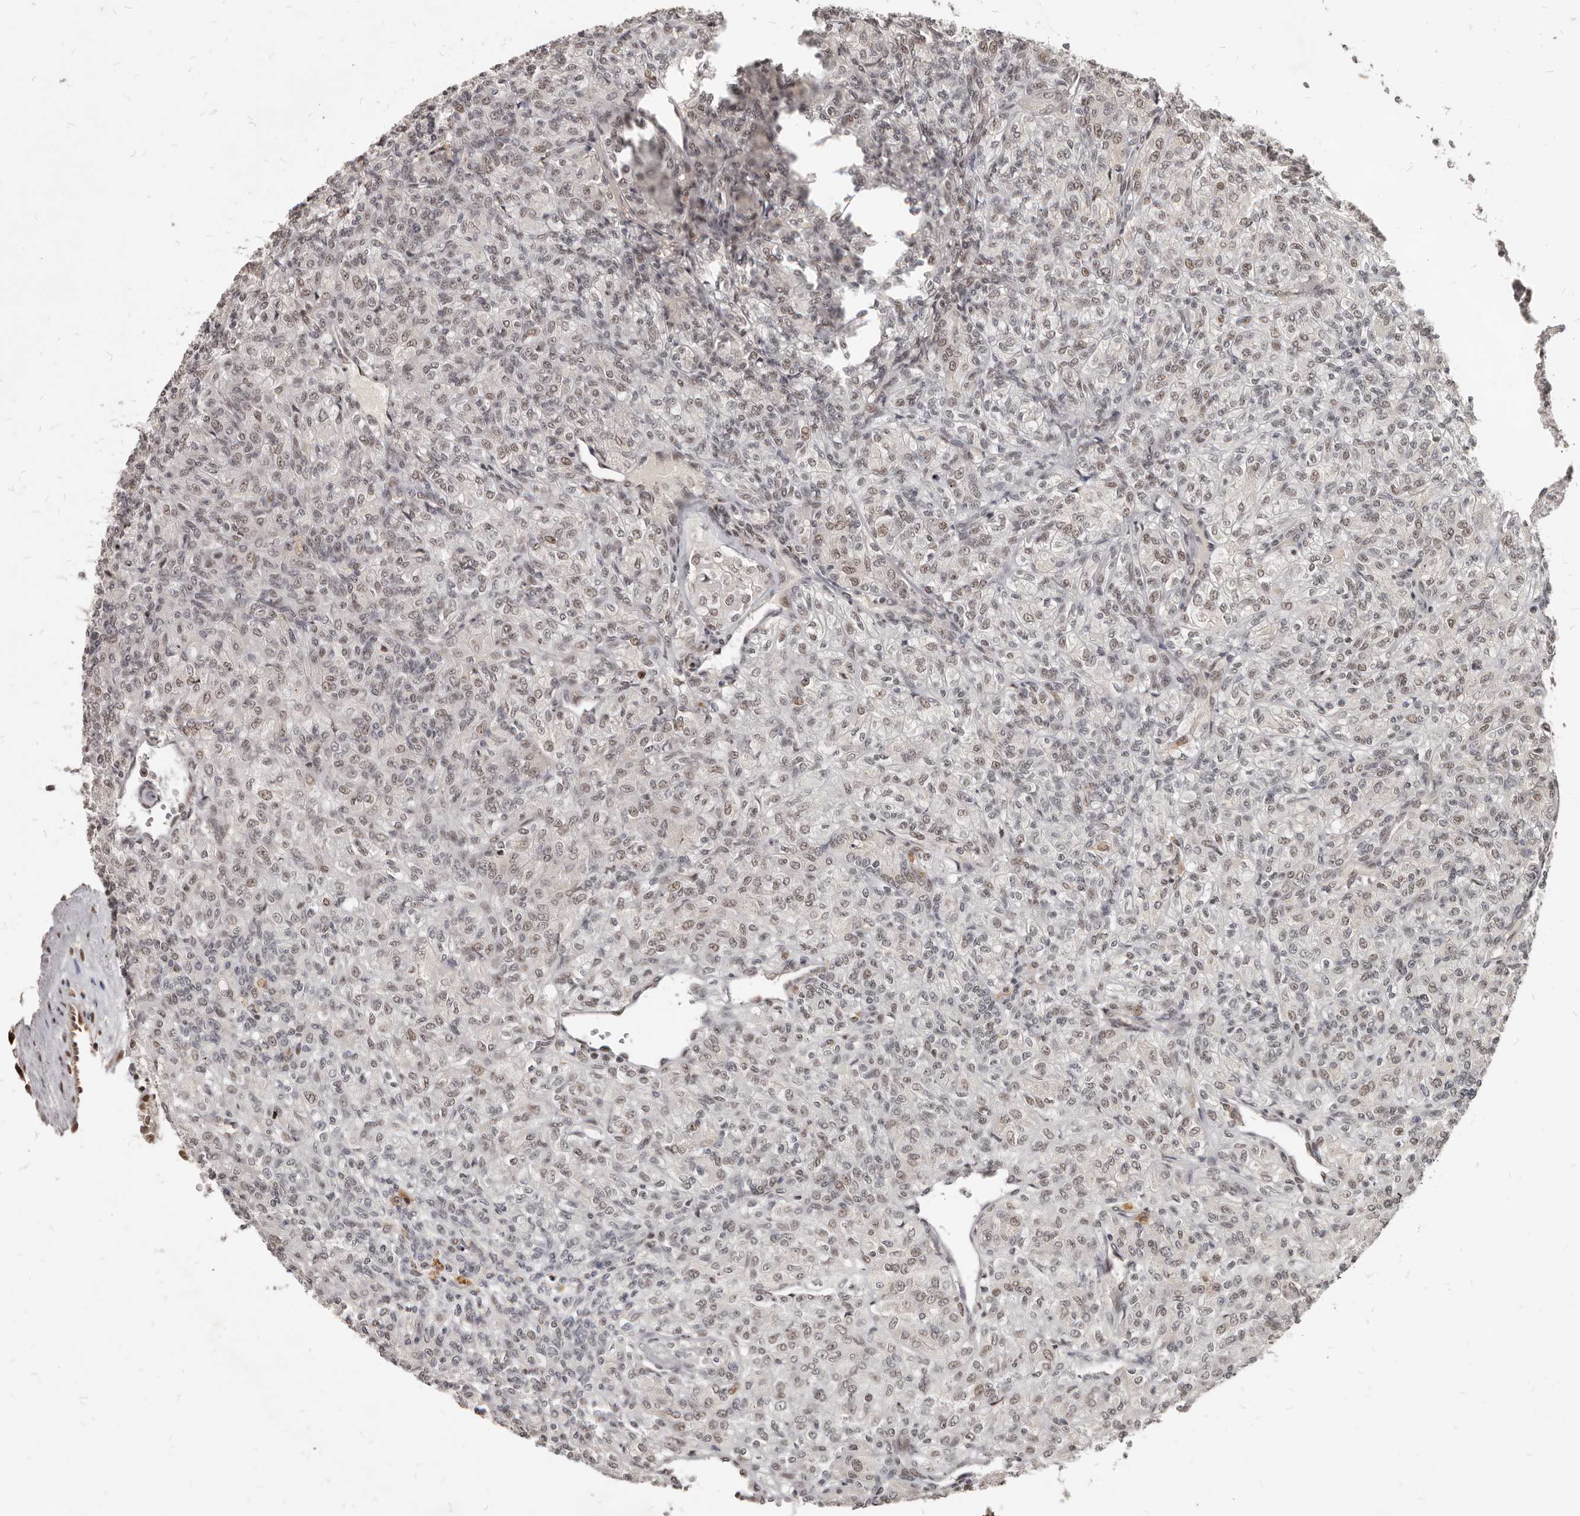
{"staining": {"intensity": "weak", "quantity": ">75%", "location": "nuclear"}, "tissue": "renal cancer", "cell_type": "Tumor cells", "image_type": "cancer", "snomed": [{"axis": "morphology", "description": "Adenocarcinoma, NOS"}, {"axis": "topography", "description": "Kidney"}], "caption": "Renal cancer stained for a protein shows weak nuclear positivity in tumor cells. (Brightfield microscopy of DAB IHC at high magnification).", "gene": "ATF5", "patient": {"sex": "male", "age": 77}}